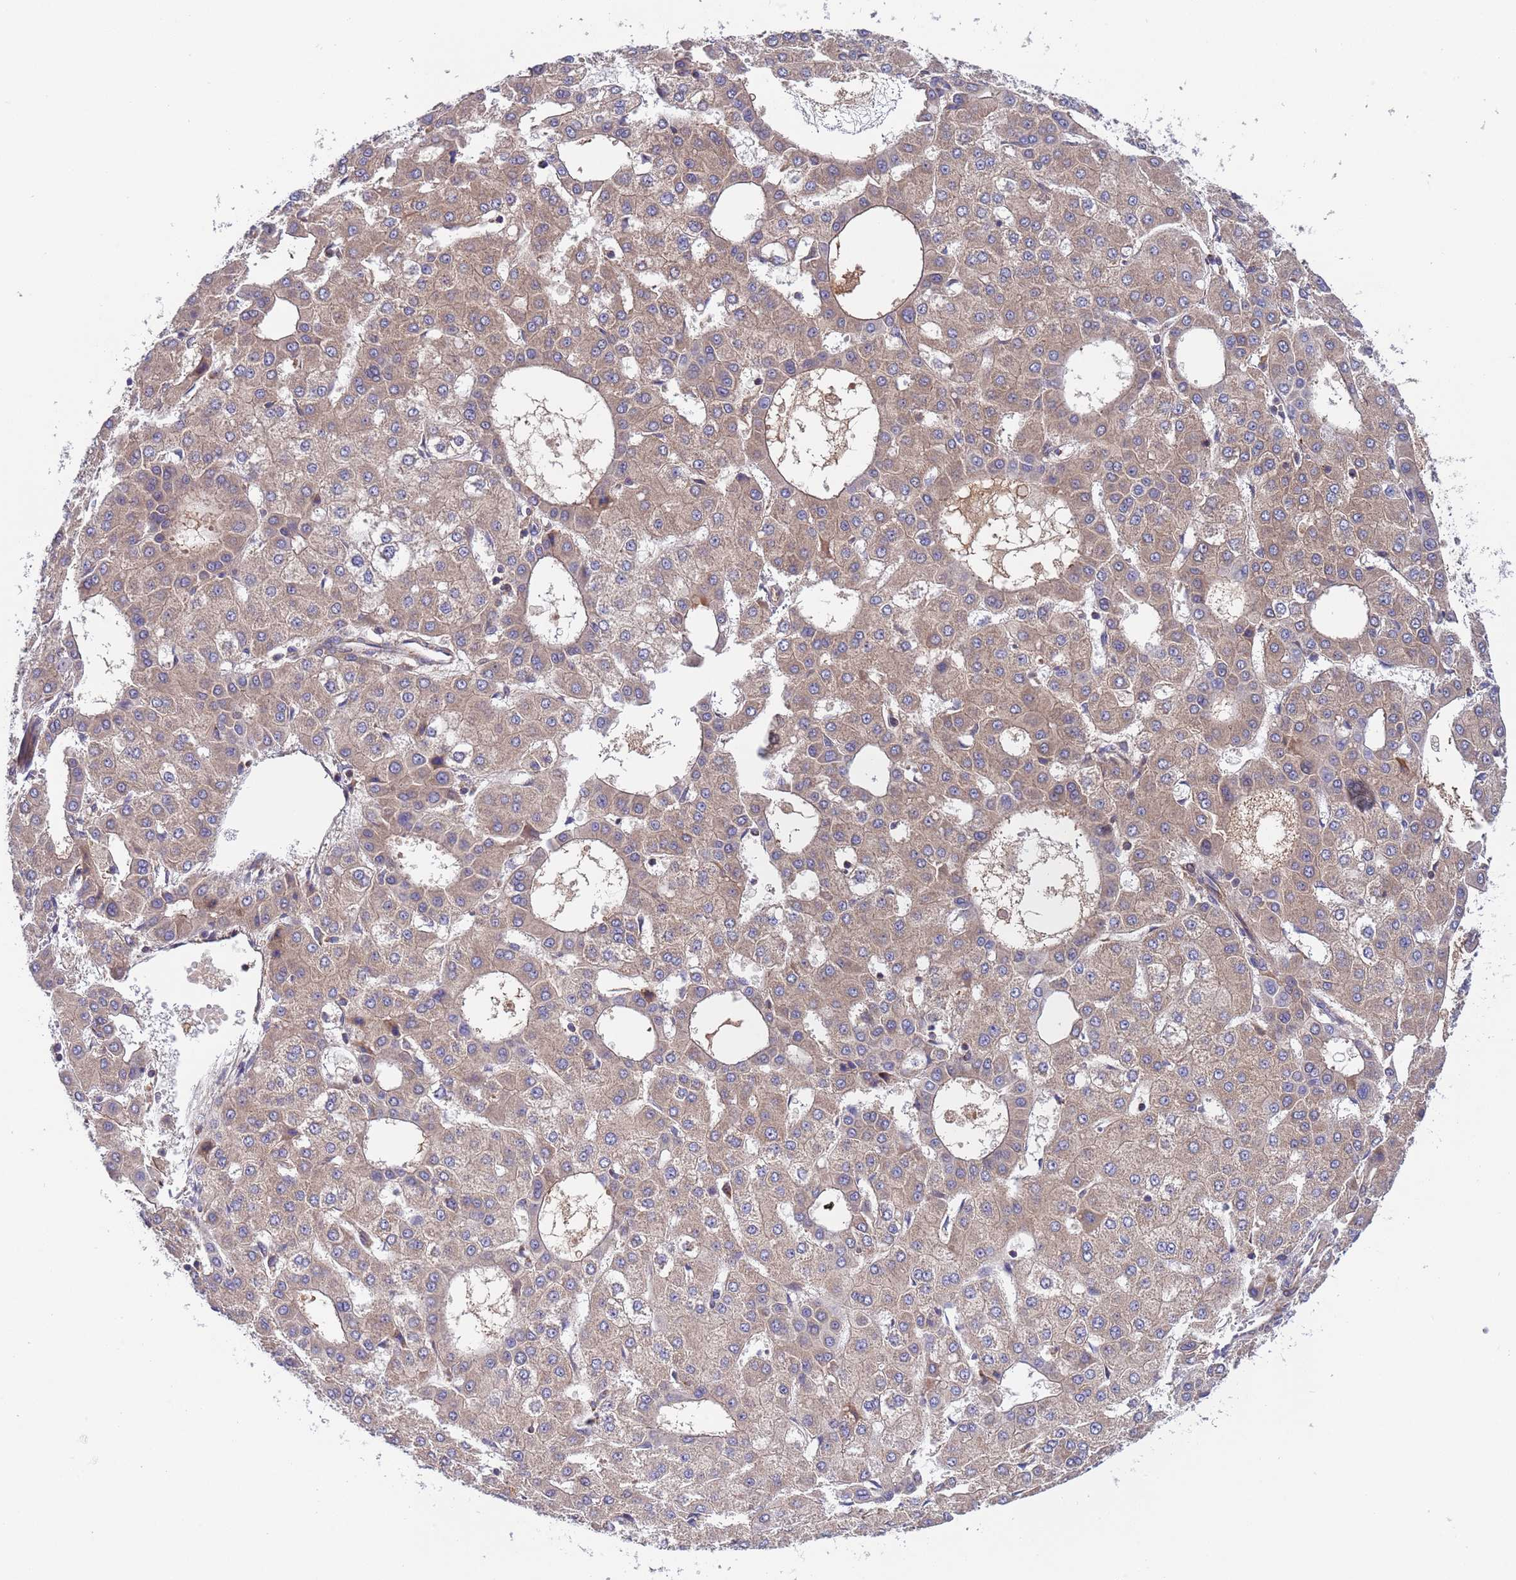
{"staining": {"intensity": "weak", "quantity": ">75%", "location": "cytoplasmic/membranous"}, "tissue": "liver cancer", "cell_type": "Tumor cells", "image_type": "cancer", "snomed": [{"axis": "morphology", "description": "Carcinoma, Hepatocellular, NOS"}, {"axis": "topography", "description": "Liver"}], "caption": "Immunohistochemical staining of liver hepatocellular carcinoma shows low levels of weak cytoplasmic/membranous protein staining in about >75% of tumor cells. (brown staining indicates protein expression, while blue staining denotes nuclei).", "gene": "PARP16", "patient": {"sex": "male", "age": 47}}